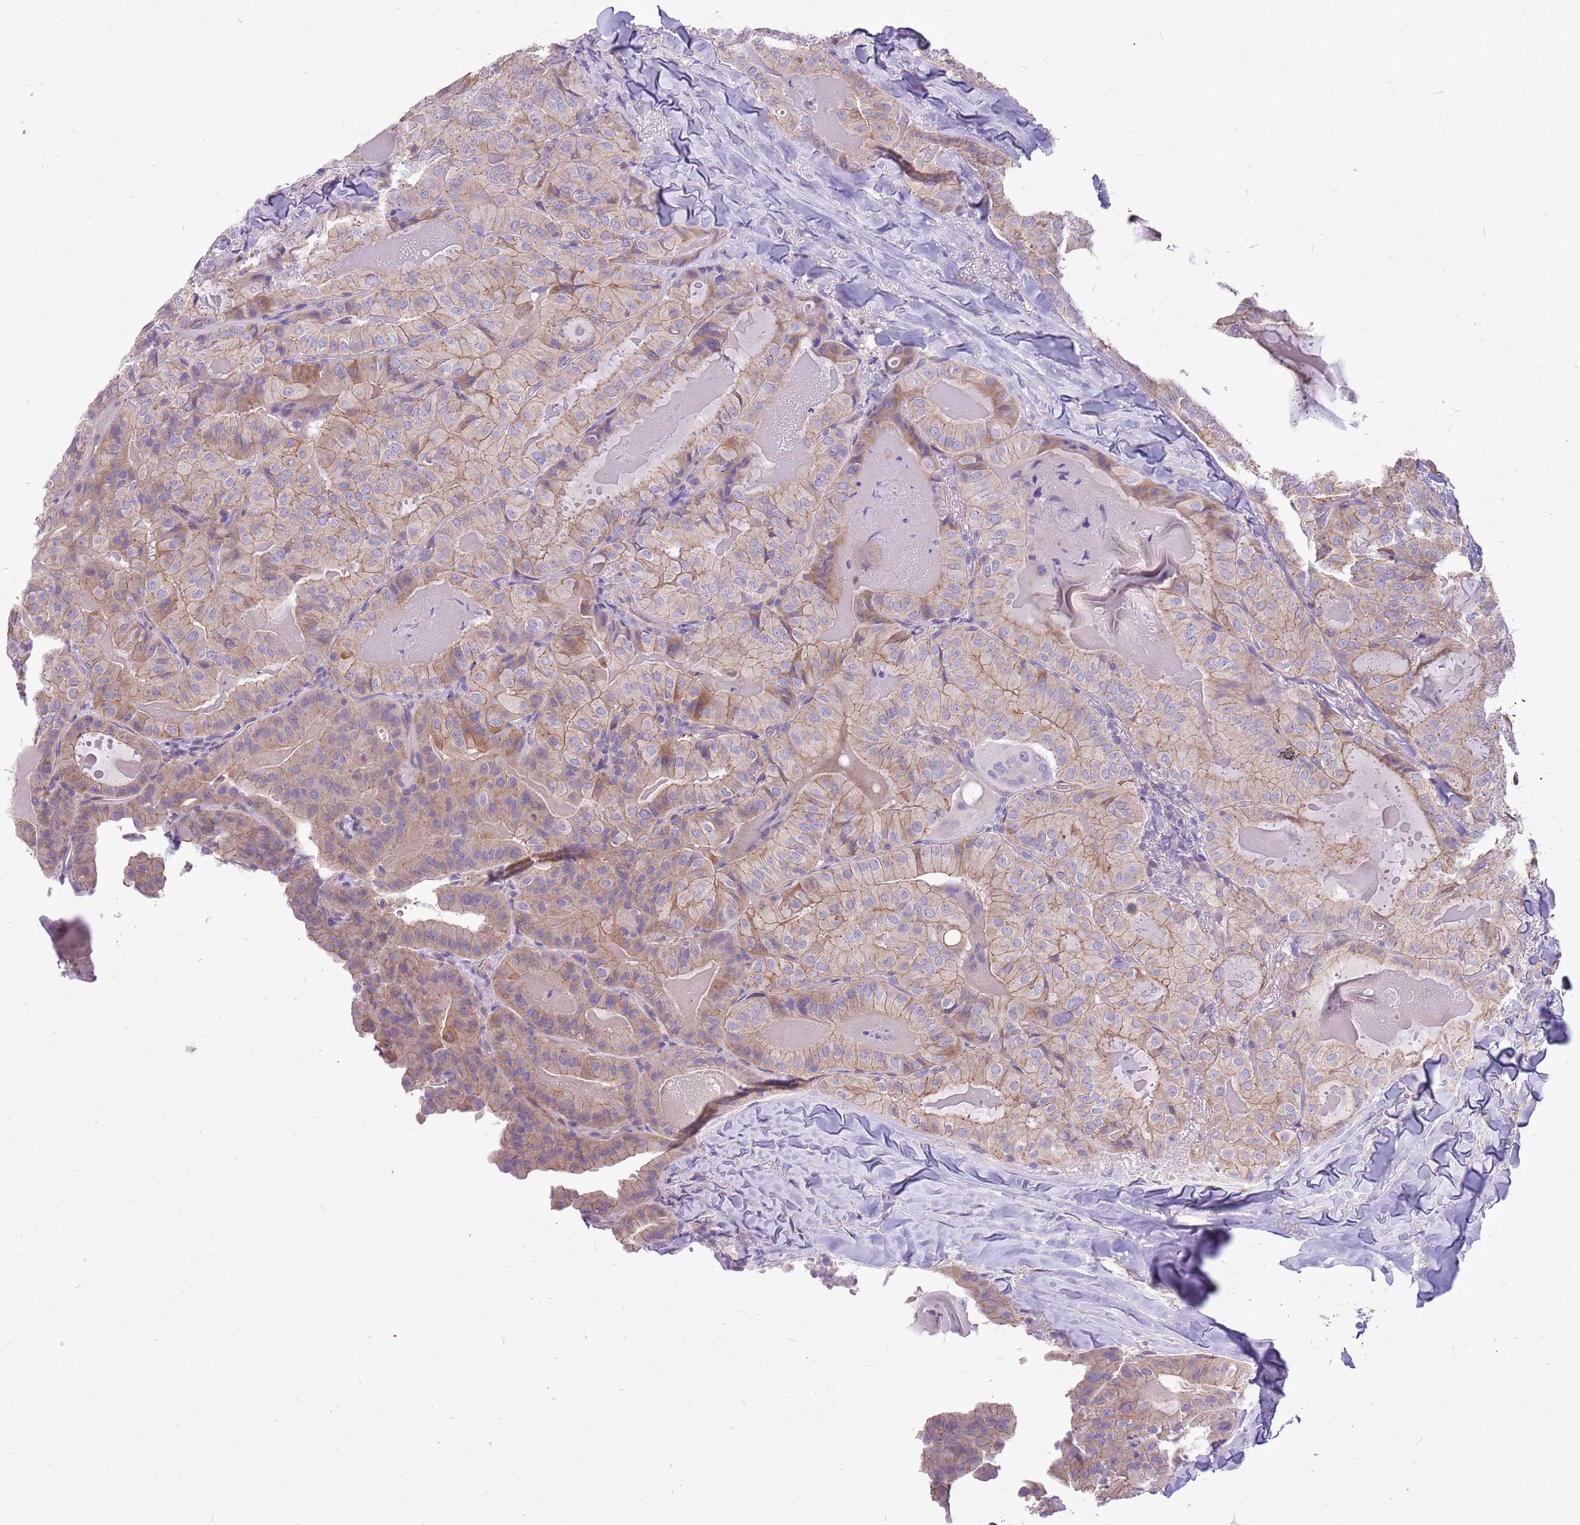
{"staining": {"intensity": "weak", "quantity": ">75%", "location": "cytoplasmic/membranous"}, "tissue": "thyroid cancer", "cell_type": "Tumor cells", "image_type": "cancer", "snomed": [{"axis": "morphology", "description": "Papillary adenocarcinoma, NOS"}, {"axis": "topography", "description": "Thyroid gland"}], "caption": "Immunohistochemical staining of thyroid cancer (papillary adenocarcinoma) exhibits low levels of weak cytoplasmic/membranous expression in approximately >75% of tumor cells. (Brightfield microscopy of DAB IHC at high magnification).", "gene": "WDR90", "patient": {"sex": "female", "age": 68}}